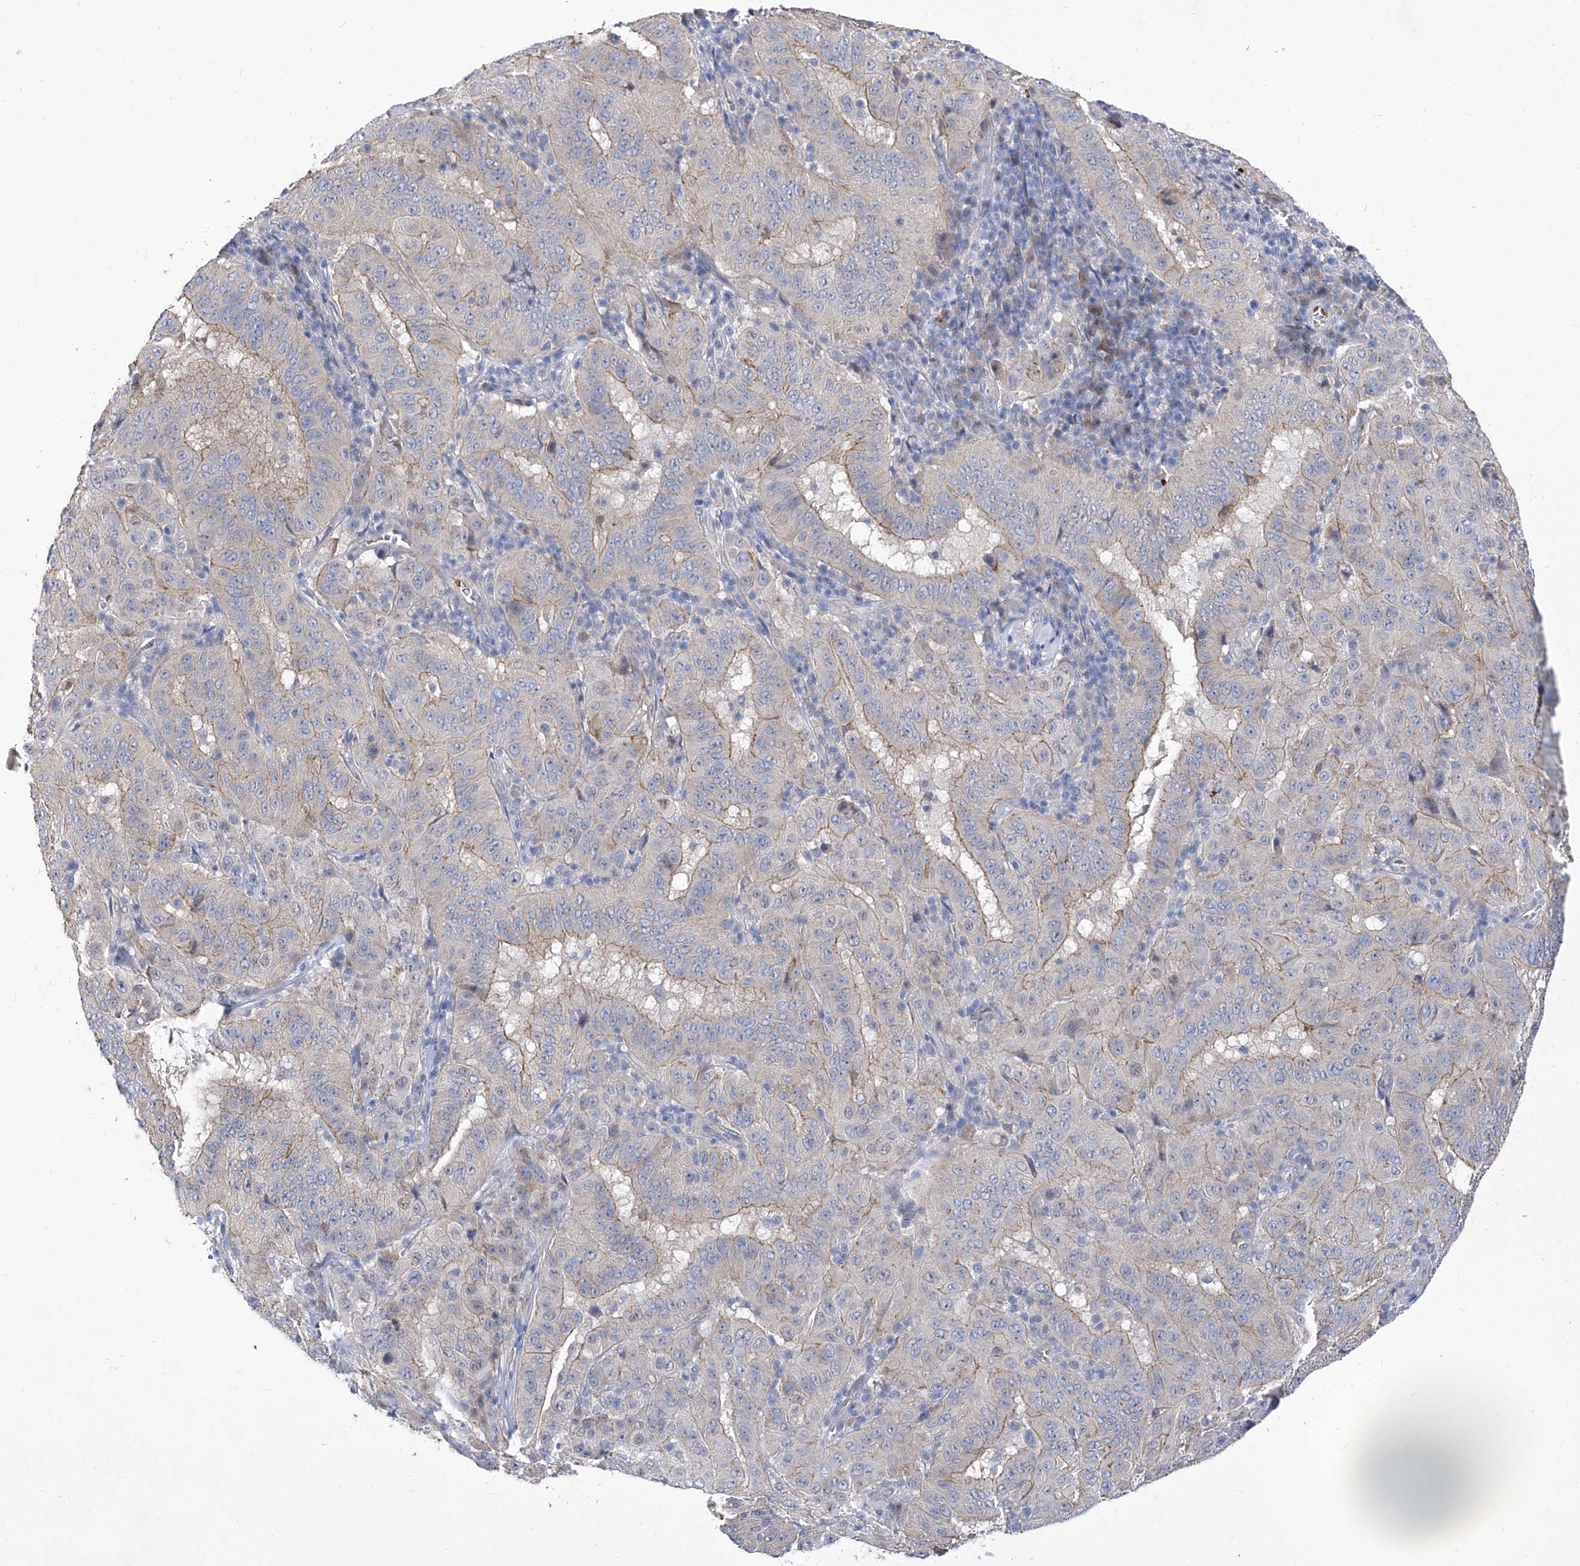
{"staining": {"intensity": "moderate", "quantity": "25%-75%", "location": "cytoplasmic/membranous"}, "tissue": "pancreatic cancer", "cell_type": "Tumor cells", "image_type": "cancer", "snomed": [{"axis": "morphology", "description": "Adenocarcinoma, NOS"}, {"axis": "topography", "description": "Pancreas"}], "caption": "Immunohistochemical staining of pancreatic adenocarcinoma shows medium levels of moderate cytoplasmic/membranous protein expression in about 25%-75% of tumor cells. (brown staining indicates protein expression, while blue staining denotes nuclei).", "gene": "PARD3", "patient": {"sex": "male", "age": 63}}